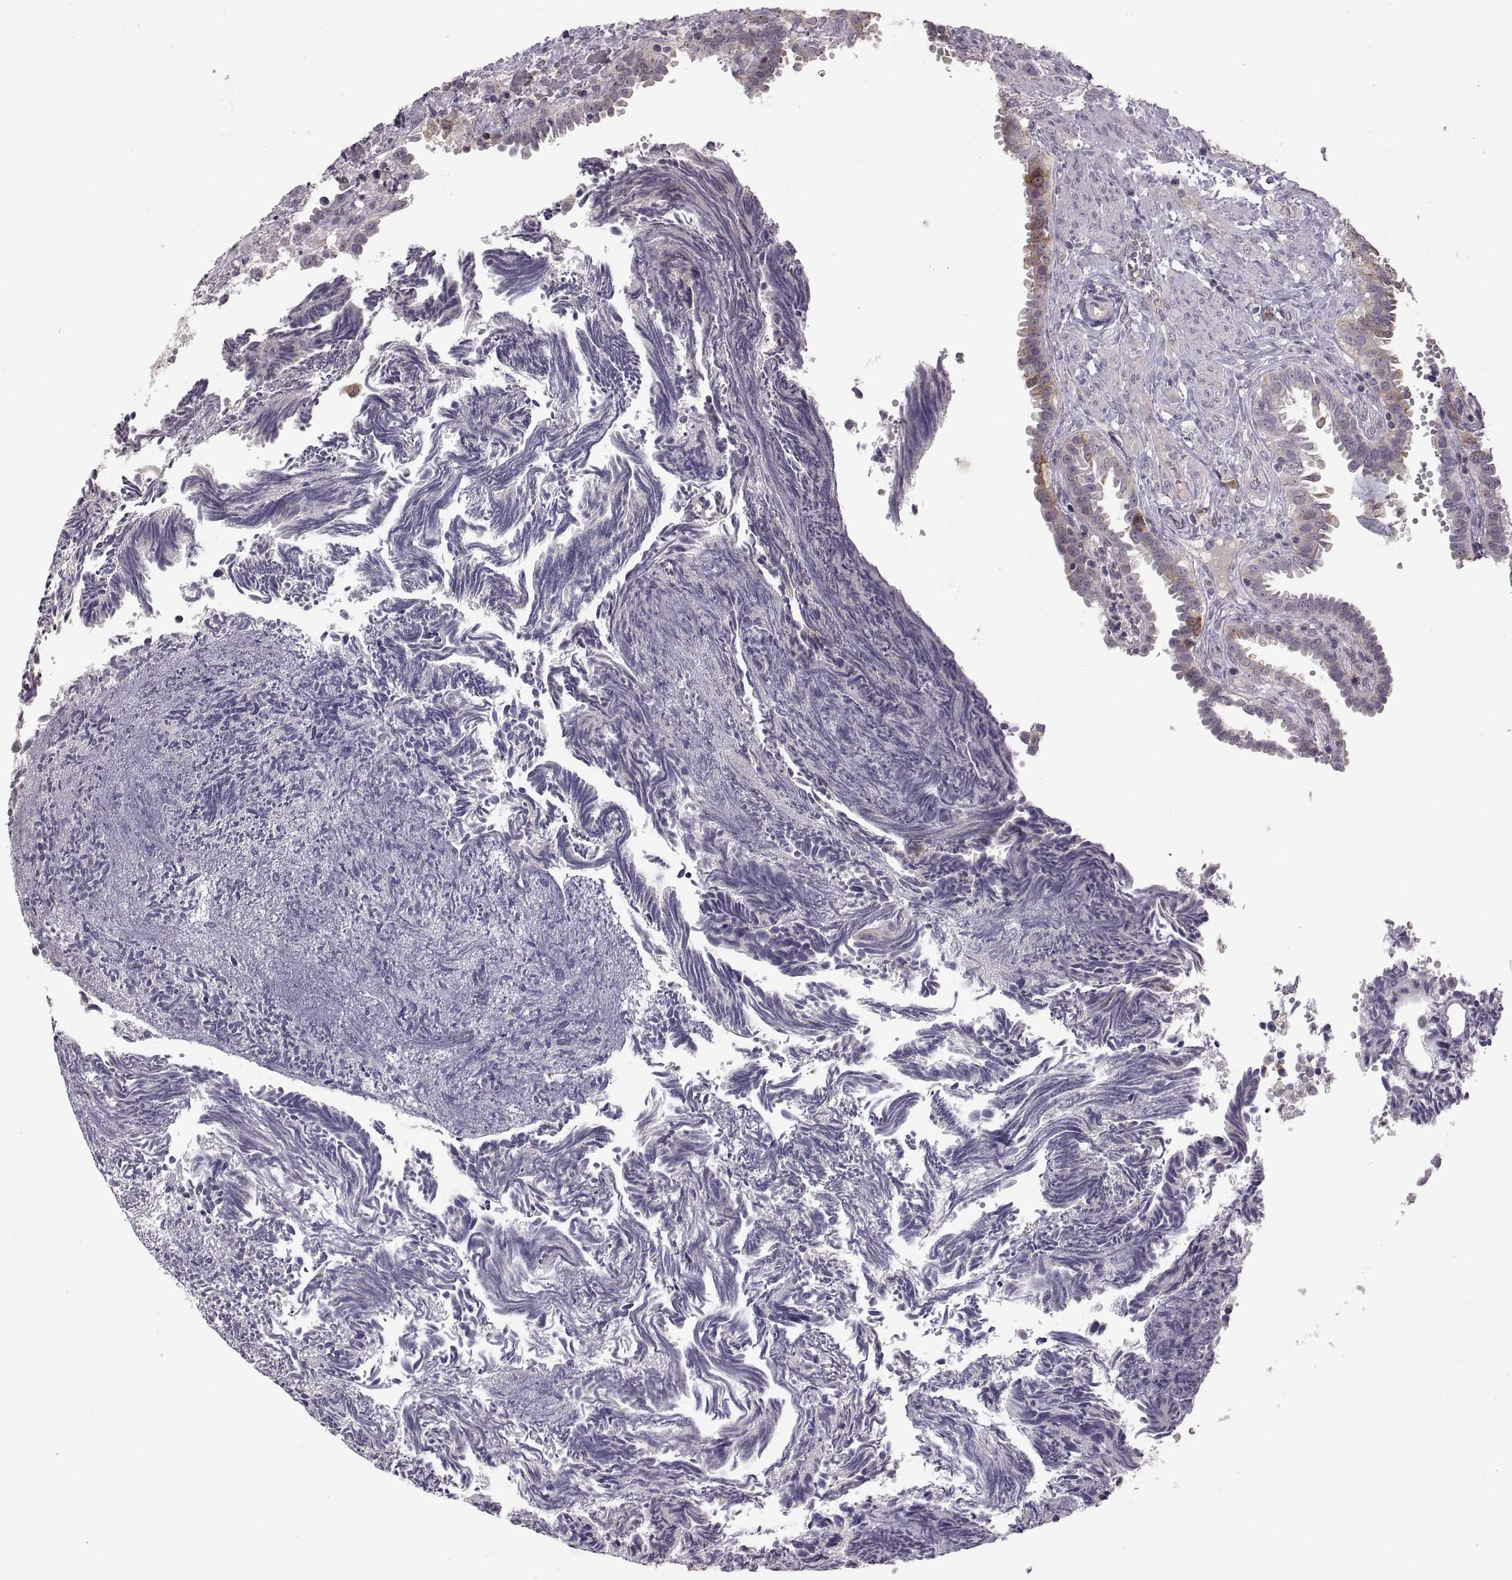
{"staining": {"intensity": "strong", "quantity": "<25%", "location": "cytoplasmic/membranous"}, "tissue": "fallopian tube", "cell_type": "Glandular cells", "image_type": "normal", "snomed": [{"axis": "morphology", "description": "Normal tissue, NOS"}, {"axis": "topography", "description": "Fallopian tube"}], "caption": "This is a micrograph of immunohistochemistry (IHC) staining of unremarkable fallopian tube, which shows strong expression in the cytoplasmic/membranous of glandular cells.", "gene": "HMGCR", "patient": {"sex": "female", "age": 39}}